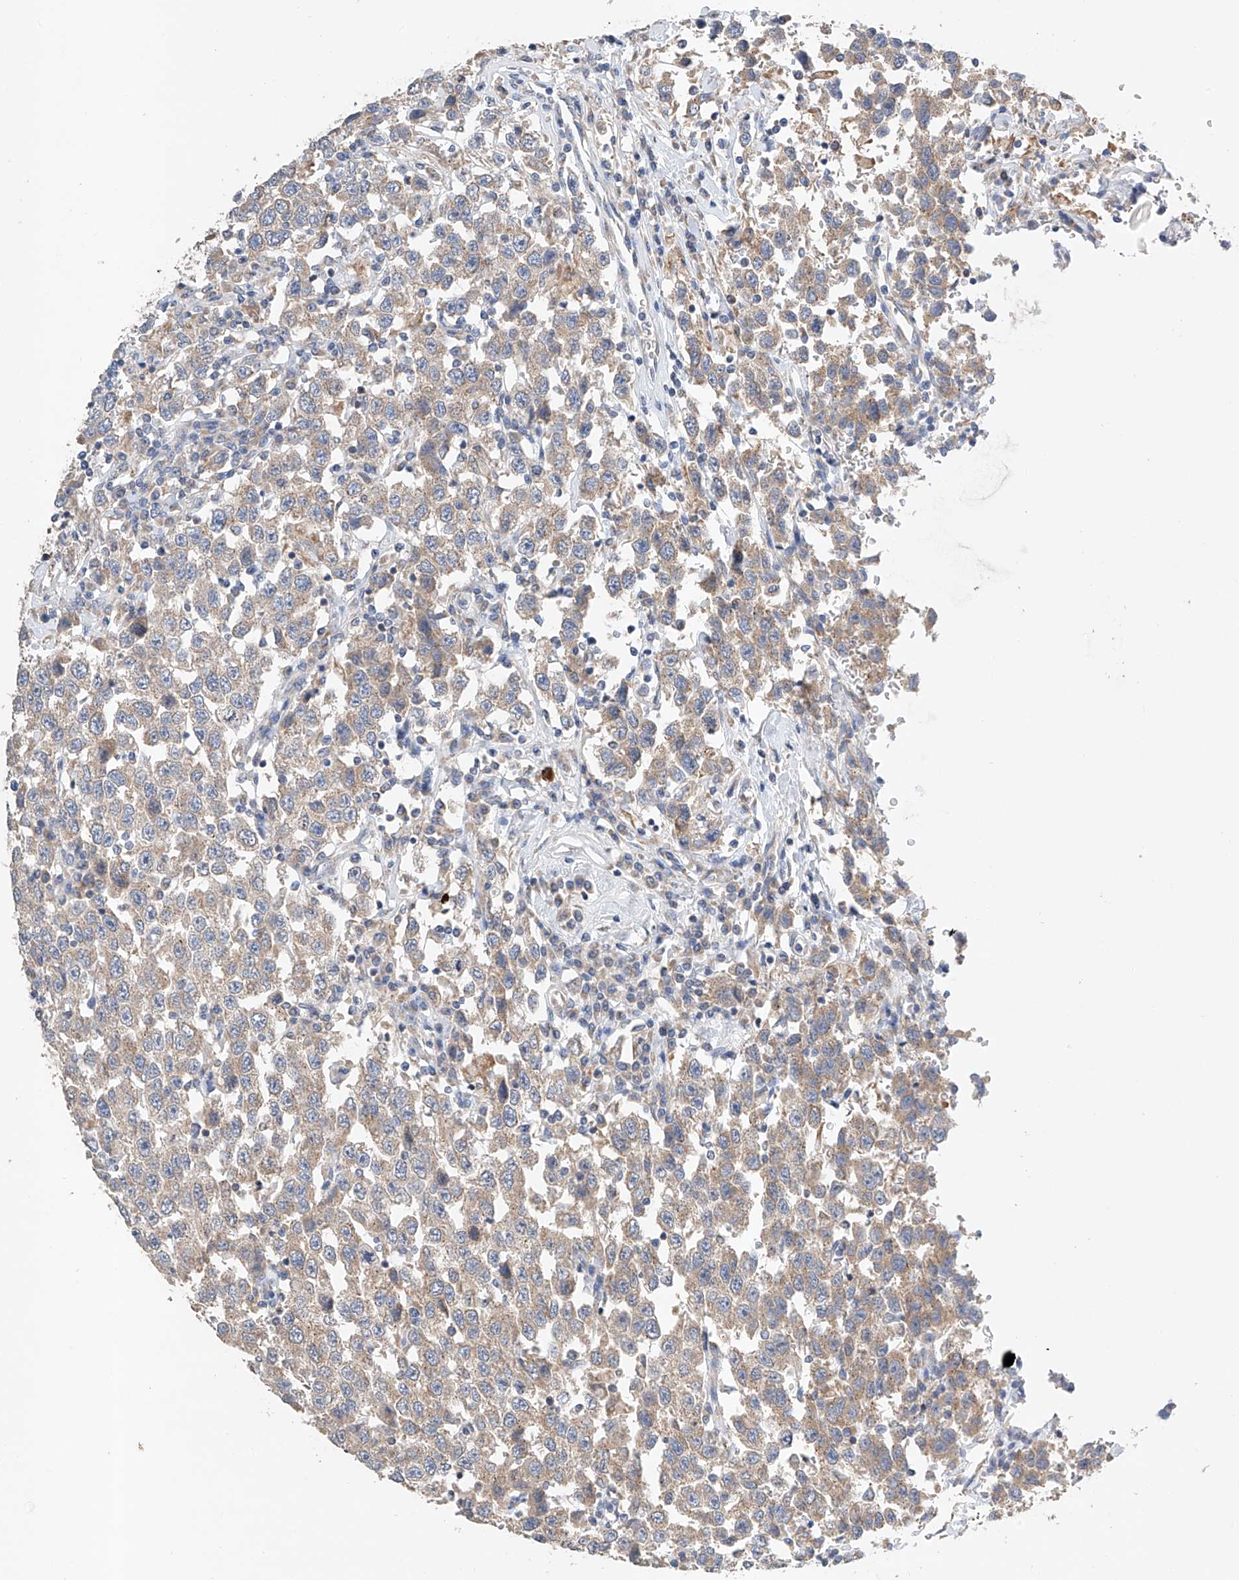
{"staining": {"intensity": "weak", "quantity": ">75%", "location": "cytoplasmic/membranous"}, "tissue": "testis cancer", "cell_type": "Tumor cells", "image_type": "cancer", "snomed": [{"axis": "morphology", "description": "Seminoma, NOS"}, {"axis": "topography", "description": "Testis"}], "caption": "Seminoma (testis) tissue demonstrates weak cytoplasmic/membranous staining in approximately >75% of tumor cells, visualized by immunohistochemistry.", "gene": "GPC4", "patient": {"sex": "male", "age": 41}}